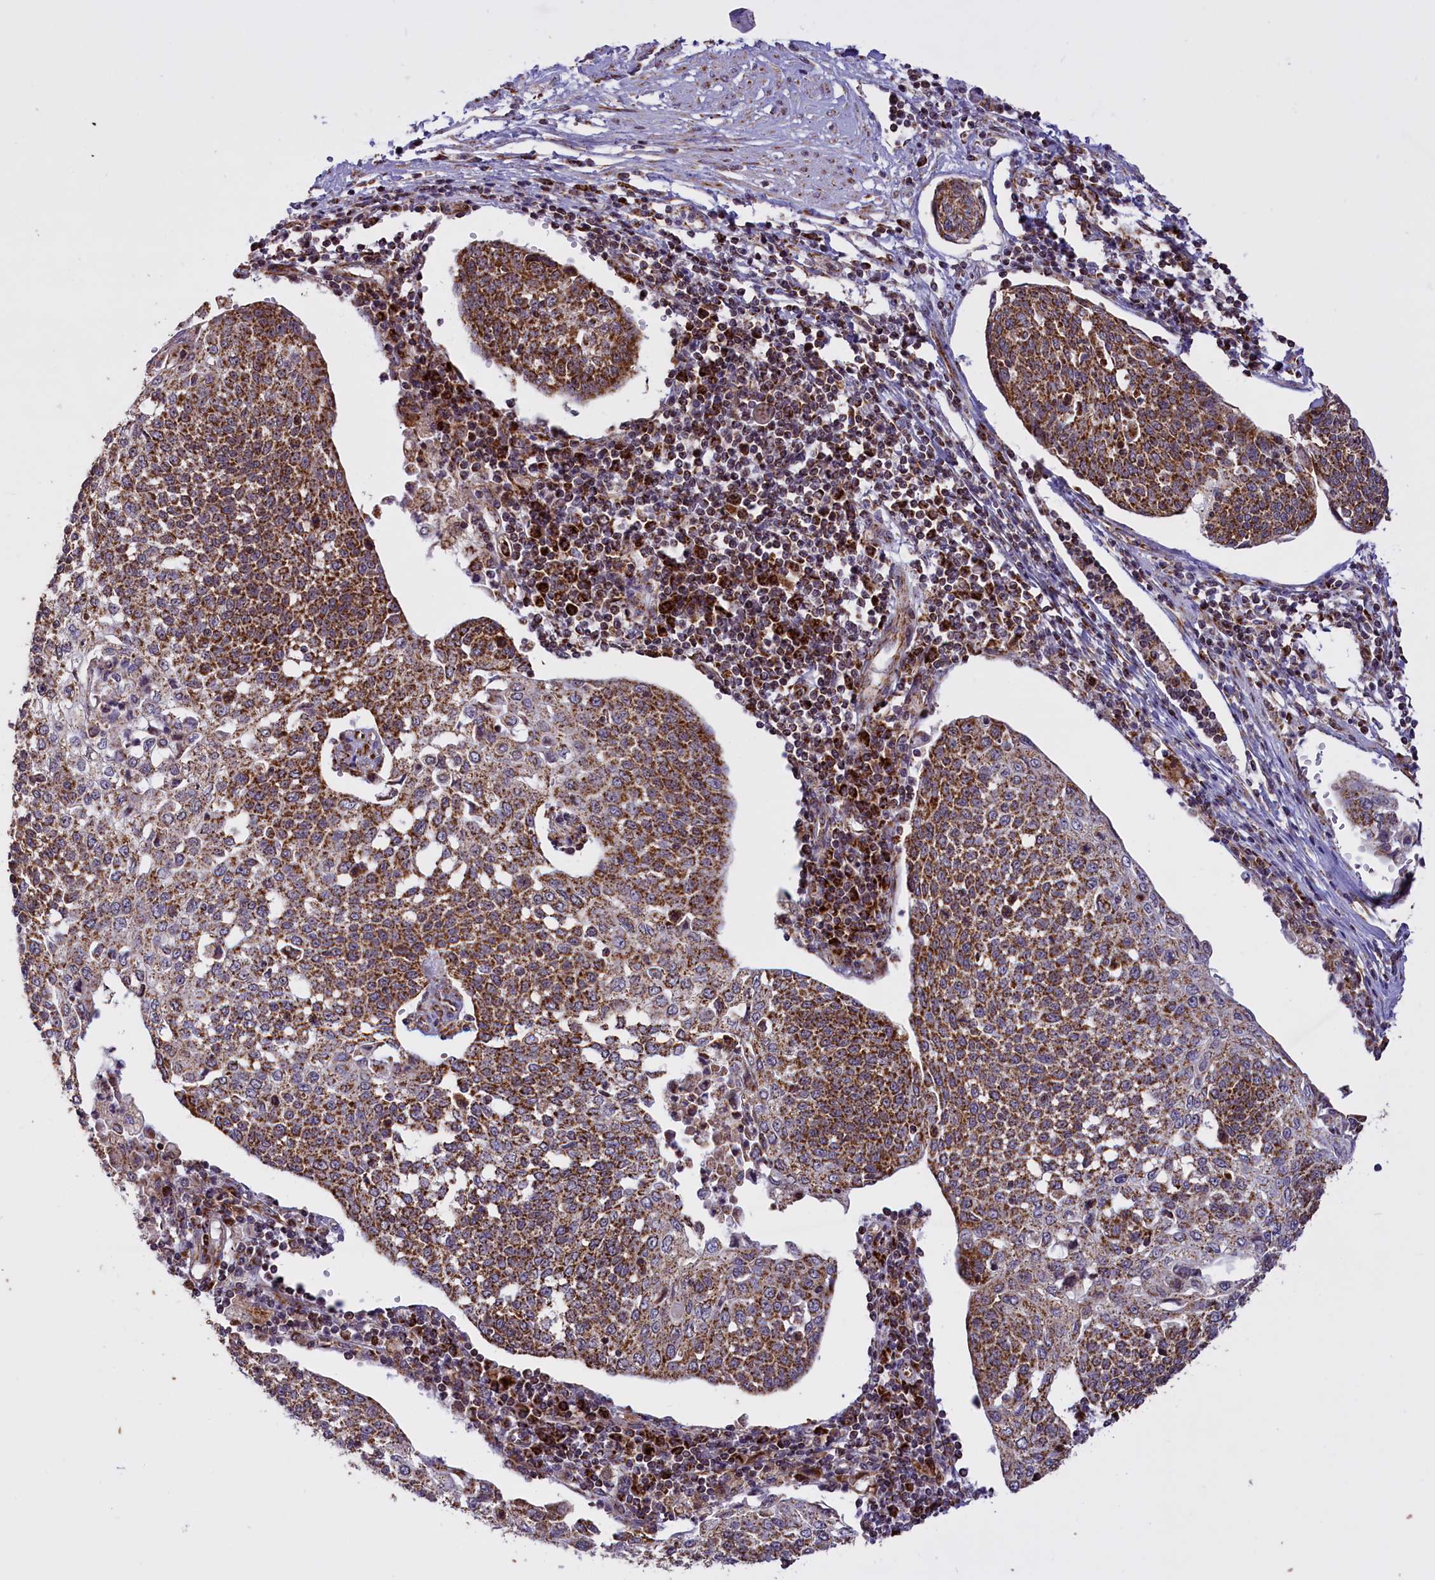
{"staining": {"intensity": "moderate", "quantity": ">75%", "location": "cytoplasmic/membranous"}, "tissue": "cervical cancer", "cell_type": "Tumor cells", "image_type": "cancer", "snomed": [{"axis": "morphology", "description": "Squamous cell carcinoma, NOS"}, {"axis": "topography", "description": "Cervix"}], "caption": "IHC (DAB (3,3'-diaminobenzidine)) staining of human squamous cell carcinoma (cervical) displays moderate cytoplasmic/membranous protein staining in about >75% of tumor cells. Nuclei are stained in blue.", "gene": "NDUFS5", "patient": {"sex": "female", "age": 34}}